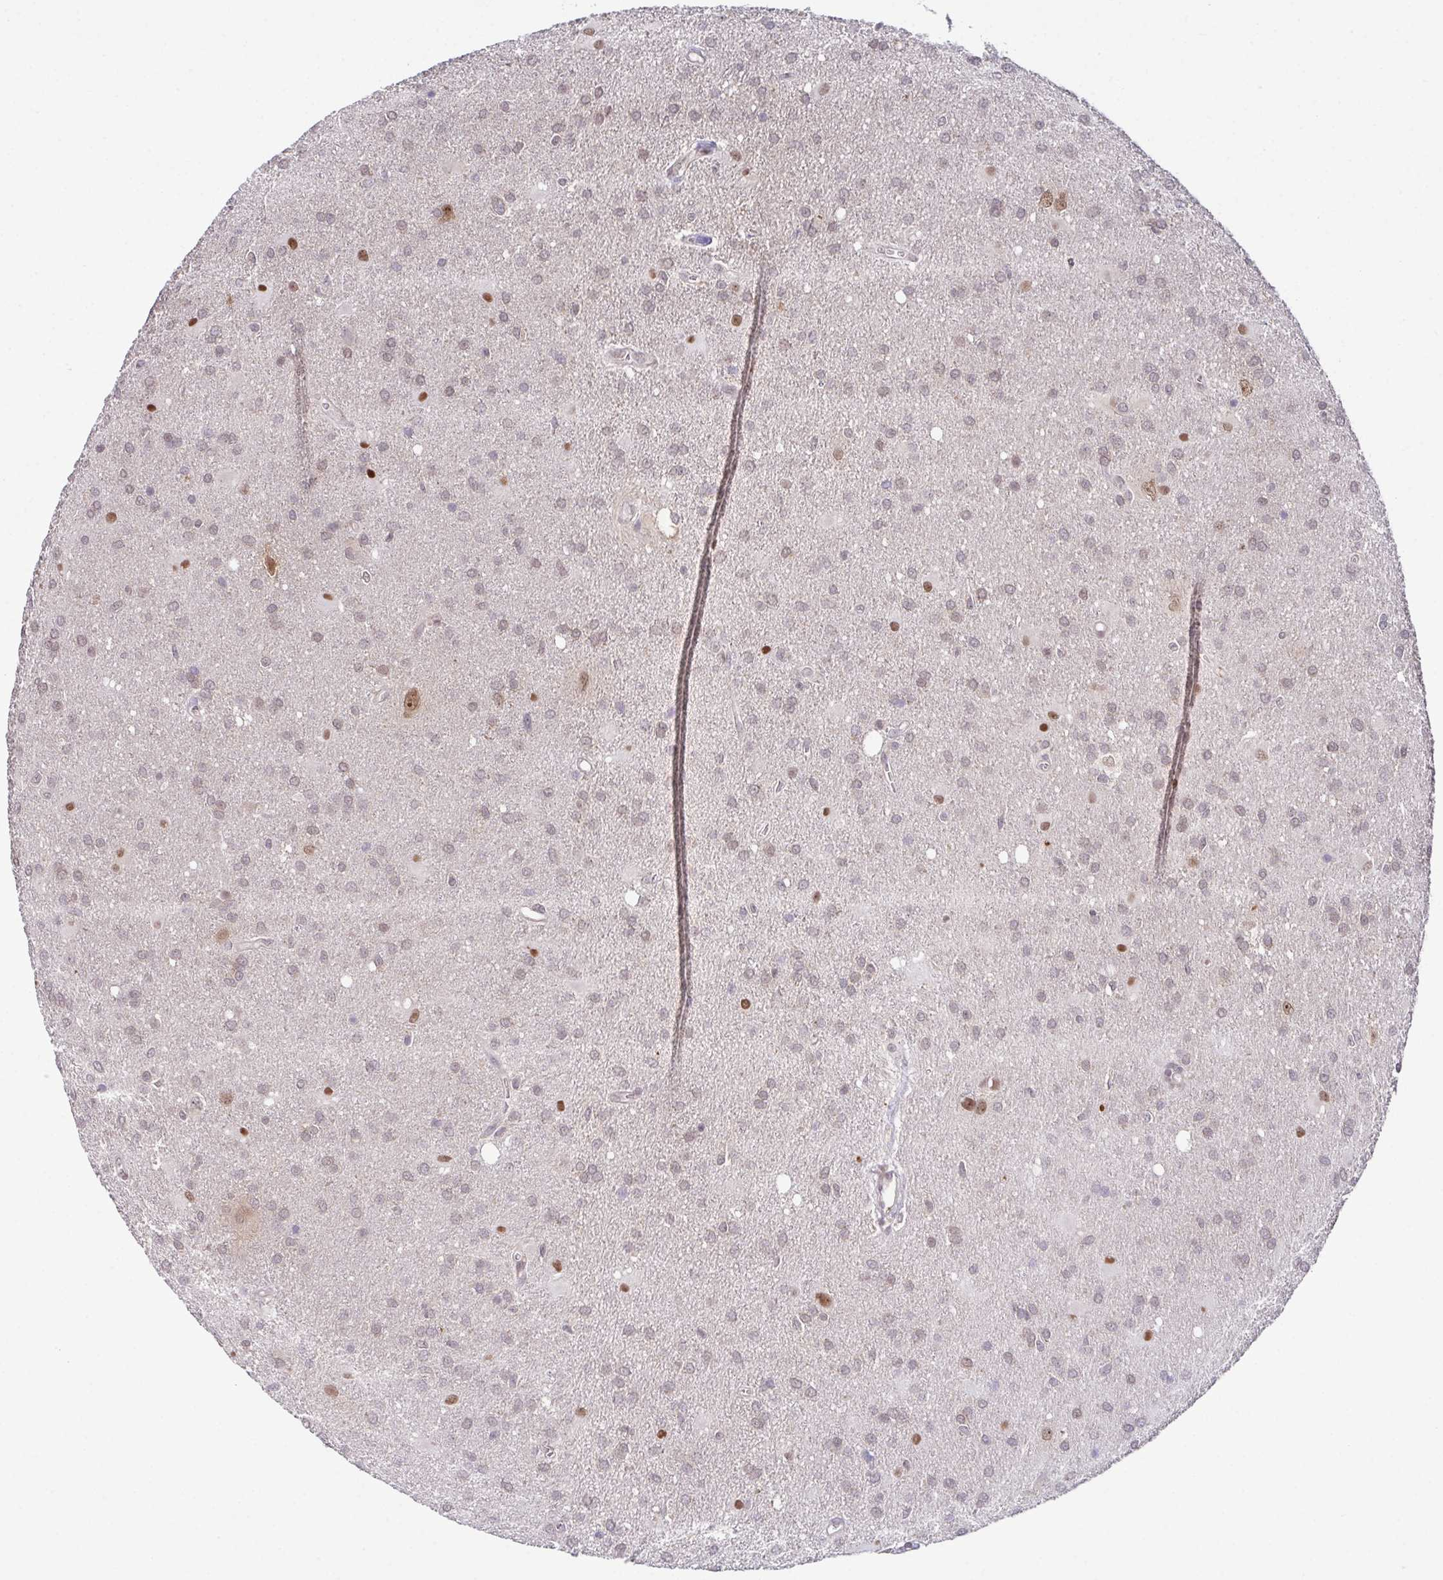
{"staining": {"intensity": "weak", "quantity": "<25%", "location": "nuclear"}, "tissue": "glioma", "cell_type": "Tumor cells", "image_type": "cancer", "snomed": [{"axis": "morphology", "description": "Glioma, malignant, Low grade"}, {"axis": "topography", "description": "Brain"}], "caption": "Tumor cells show no significant protein positivity in low-grade glioma (malignant).", "gene": "DNAJB1", "patient": {"sex": "male", "age": 66}}